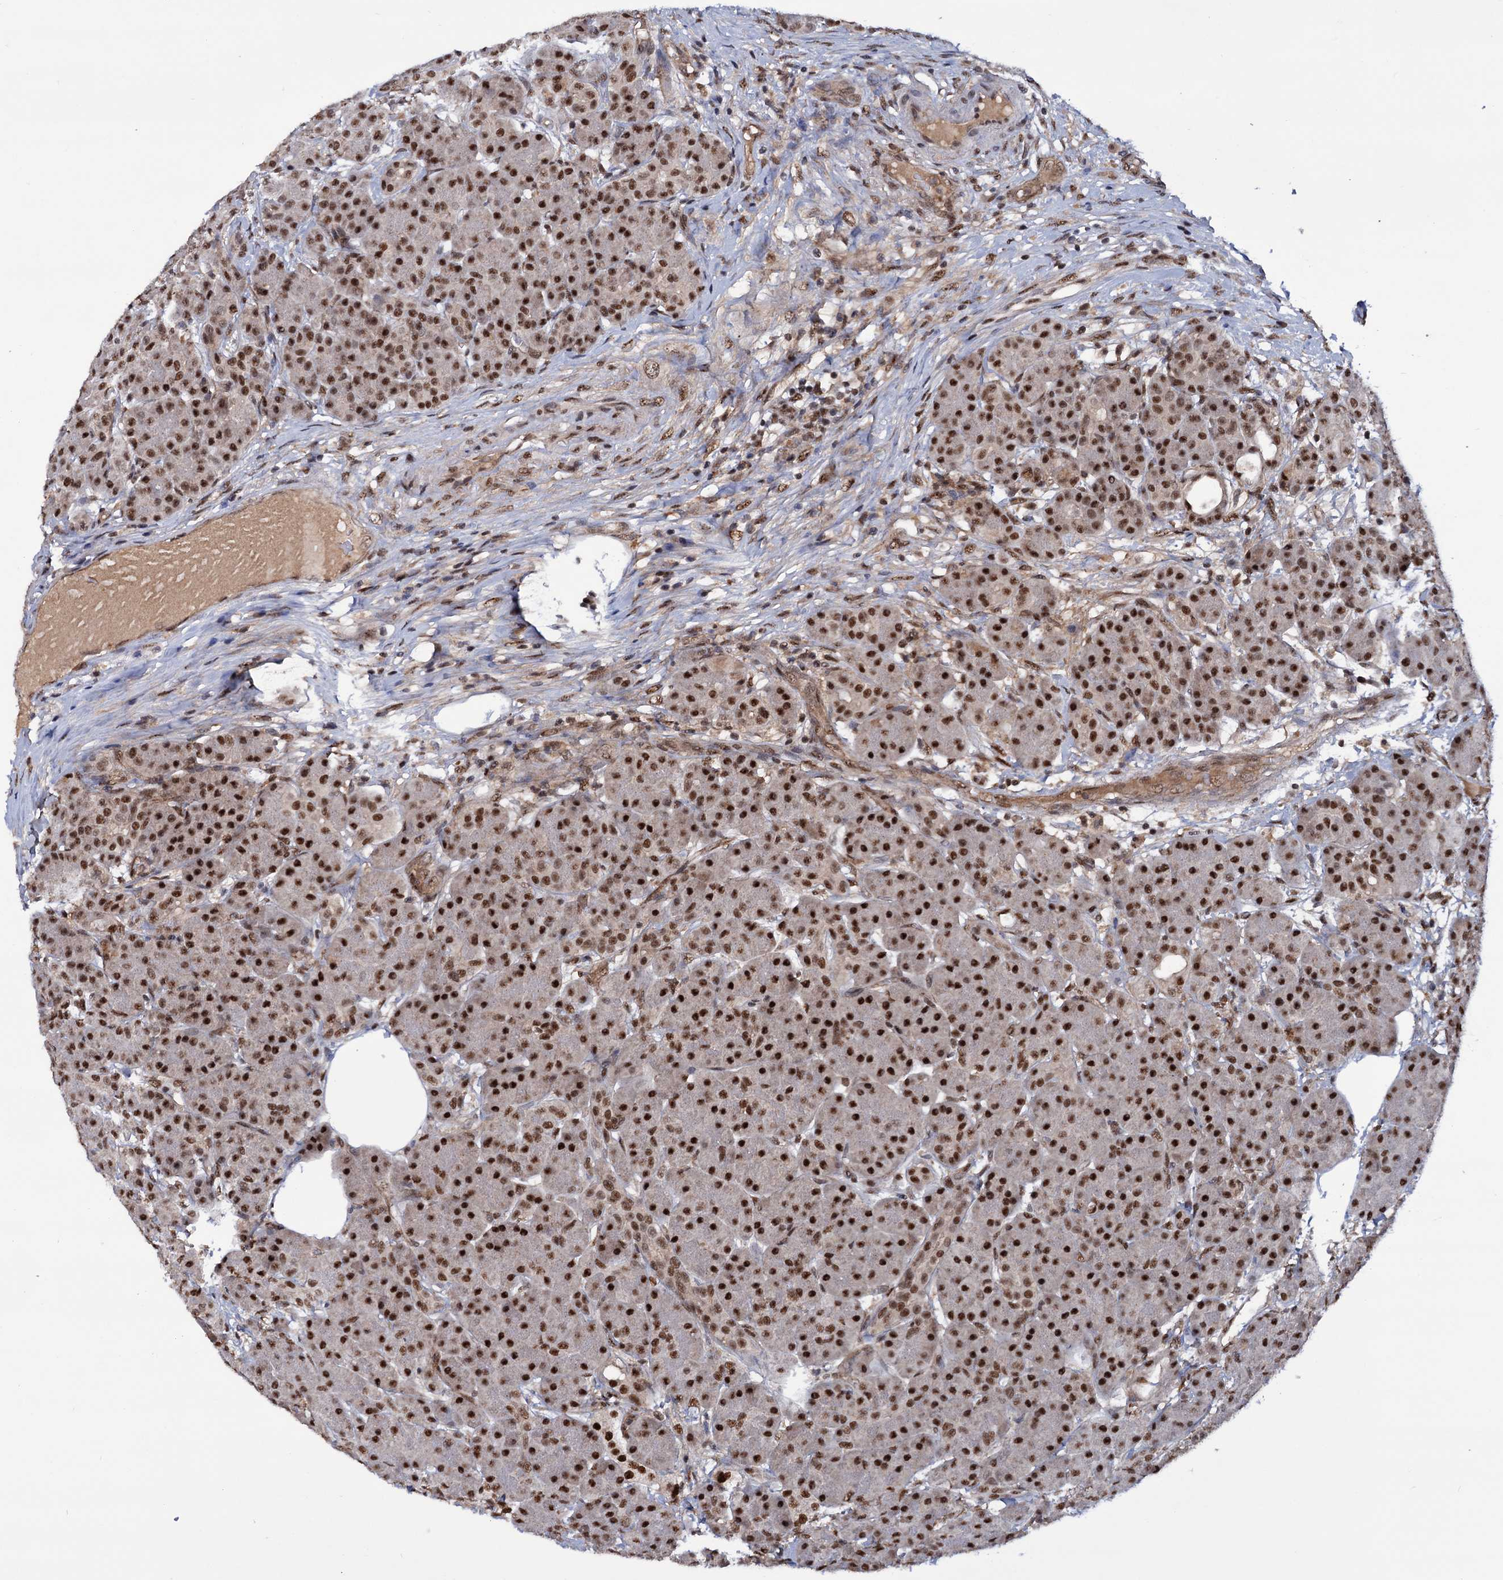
{"staining": {"intensity": "strong", "quantity": "25%-75%", "location": "cytoplasmic/membranous,nuclear"}, "tissue": "pancreas", "cell_type": "Exocrine glandular cells", "image_type": "normal", "snomed": [{"axis": "morphology", "description": "Normal tissue, NOS"}, {"axis": "topography", "description": "Pancreas"}], "caption": "Pancreas was stained to show a protein in brown. There is high levels of strong cytoplasmic/membranous,nuclear expression in approximately 25%-75% of exocrine glandular cells. The staining was performed using DAB (3,3'-diaminobenzidine), with brown indicating positive protein expression. Nuclei are stained blue with hematoxylin.", "gene": "TBC1D12", "patient": {"sex": "male", "age": 63}}